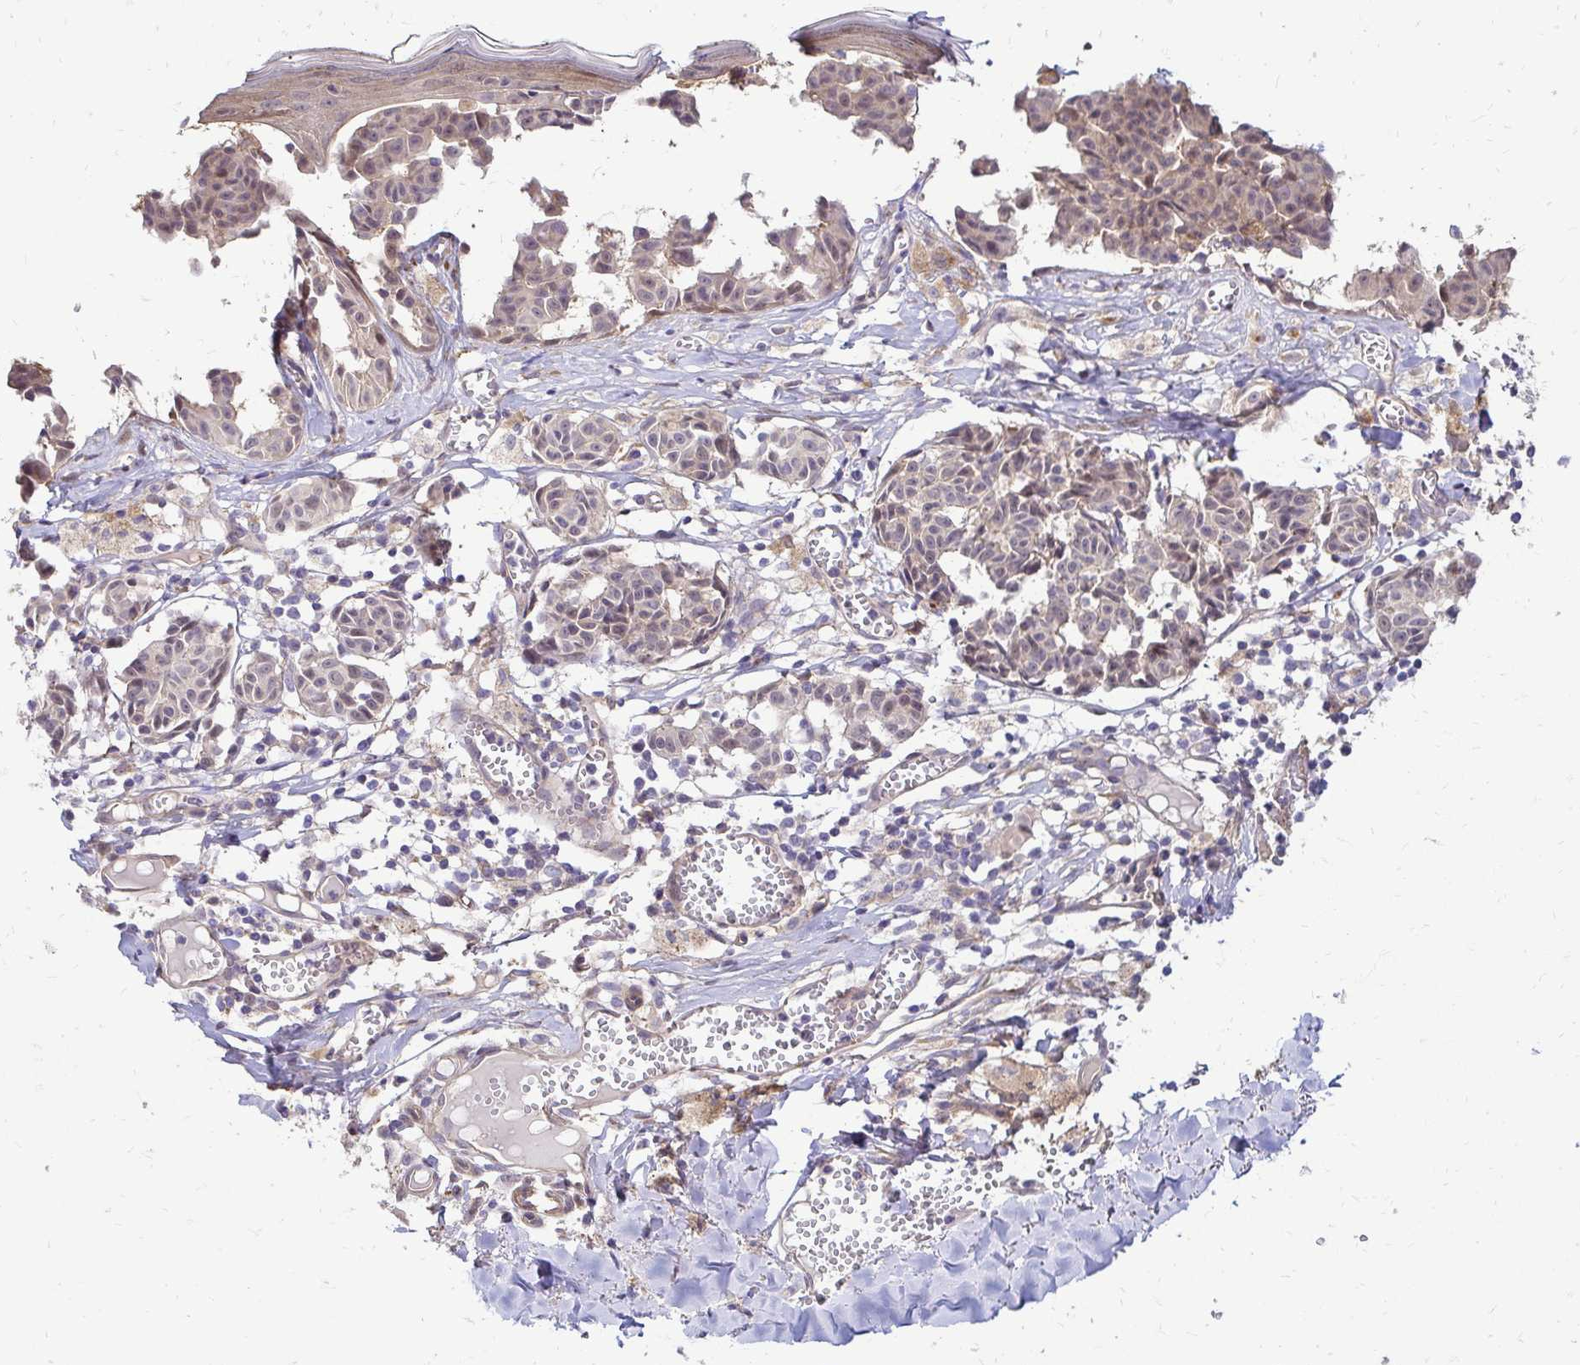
{"staining": {"intensity": "weak", "quantity": ">75%", "location": "nuclear"}, "tissue": "melanoma", "cell_type": "Tumor cells", "image_type": "cancer", "snomed": [{"axis": "morphology", "description": "Malignant melanoma, NOS"}, {"axis": "topography", "description": "Skin"}], "caption": "This image shows IHC staining of human malignant melanoma, with low weak nuclear staining in approximately >75% of tumor cells.", "gene": "YAP1", "patient": {"sex": "female", "age": 43}}